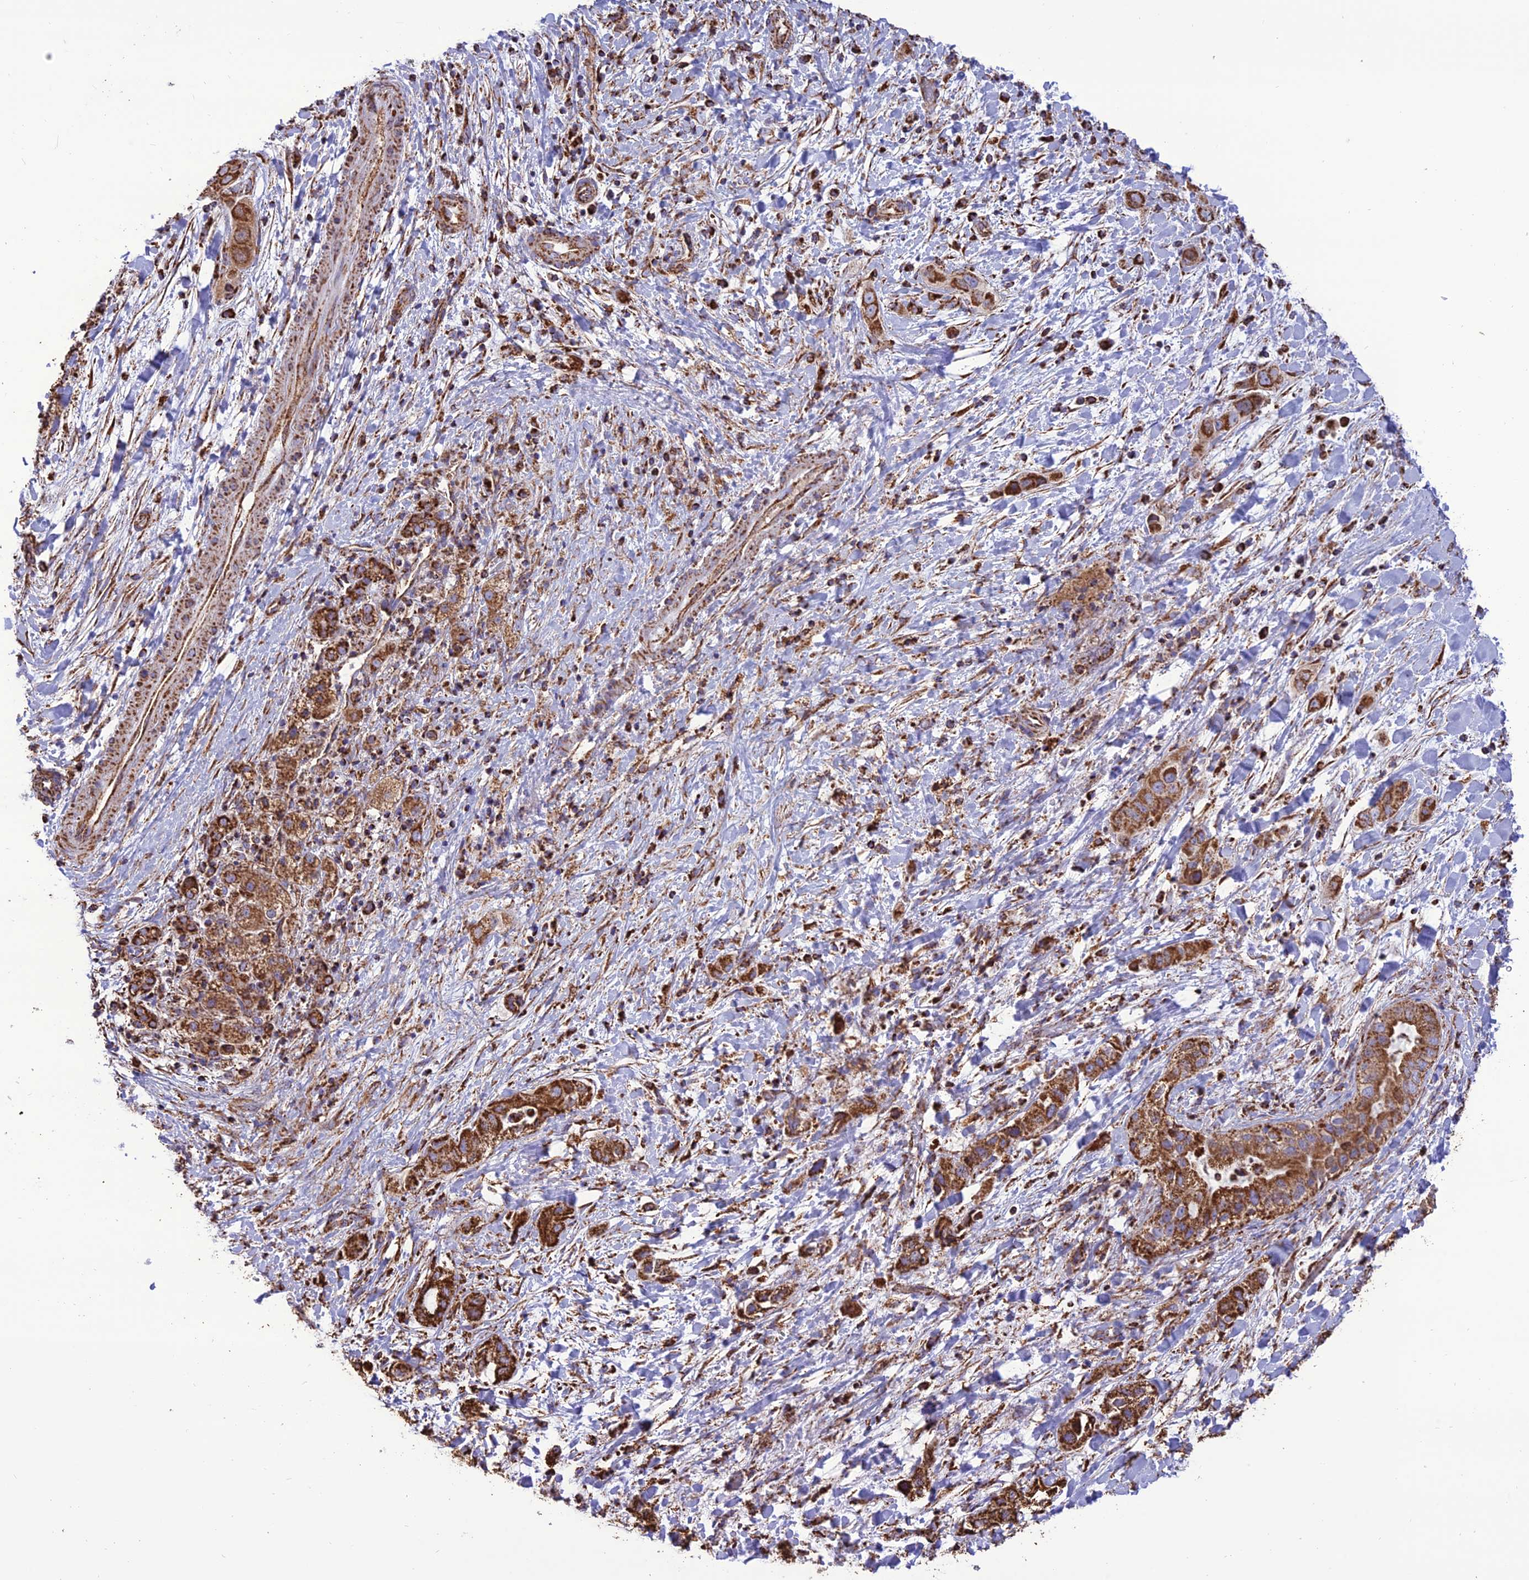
{"staining": {"intensity": "strong", "quantity": ">75%", "location": "cytoplasmic/membranous"}, "tissue": "liver cancer", "cell_type": "Tumor cells", "image_type": "cancer", "snomed": [{"axis": "morphology", "description": "Cholangiocarcinoma"}, {"axis": "topography", "description": "Liver"}], "caption": "Immunohistochemistry (IHC) histopathology image of liver cancer (cholangiocarcinoma) stained for a protein (brown), which demonstrates high levels of strong cytoplasmic/membranous expression in approximately >75% of tumor cells.", "gene": "NDUFAF1", "patient": {"sex": "female", "age": 52}}